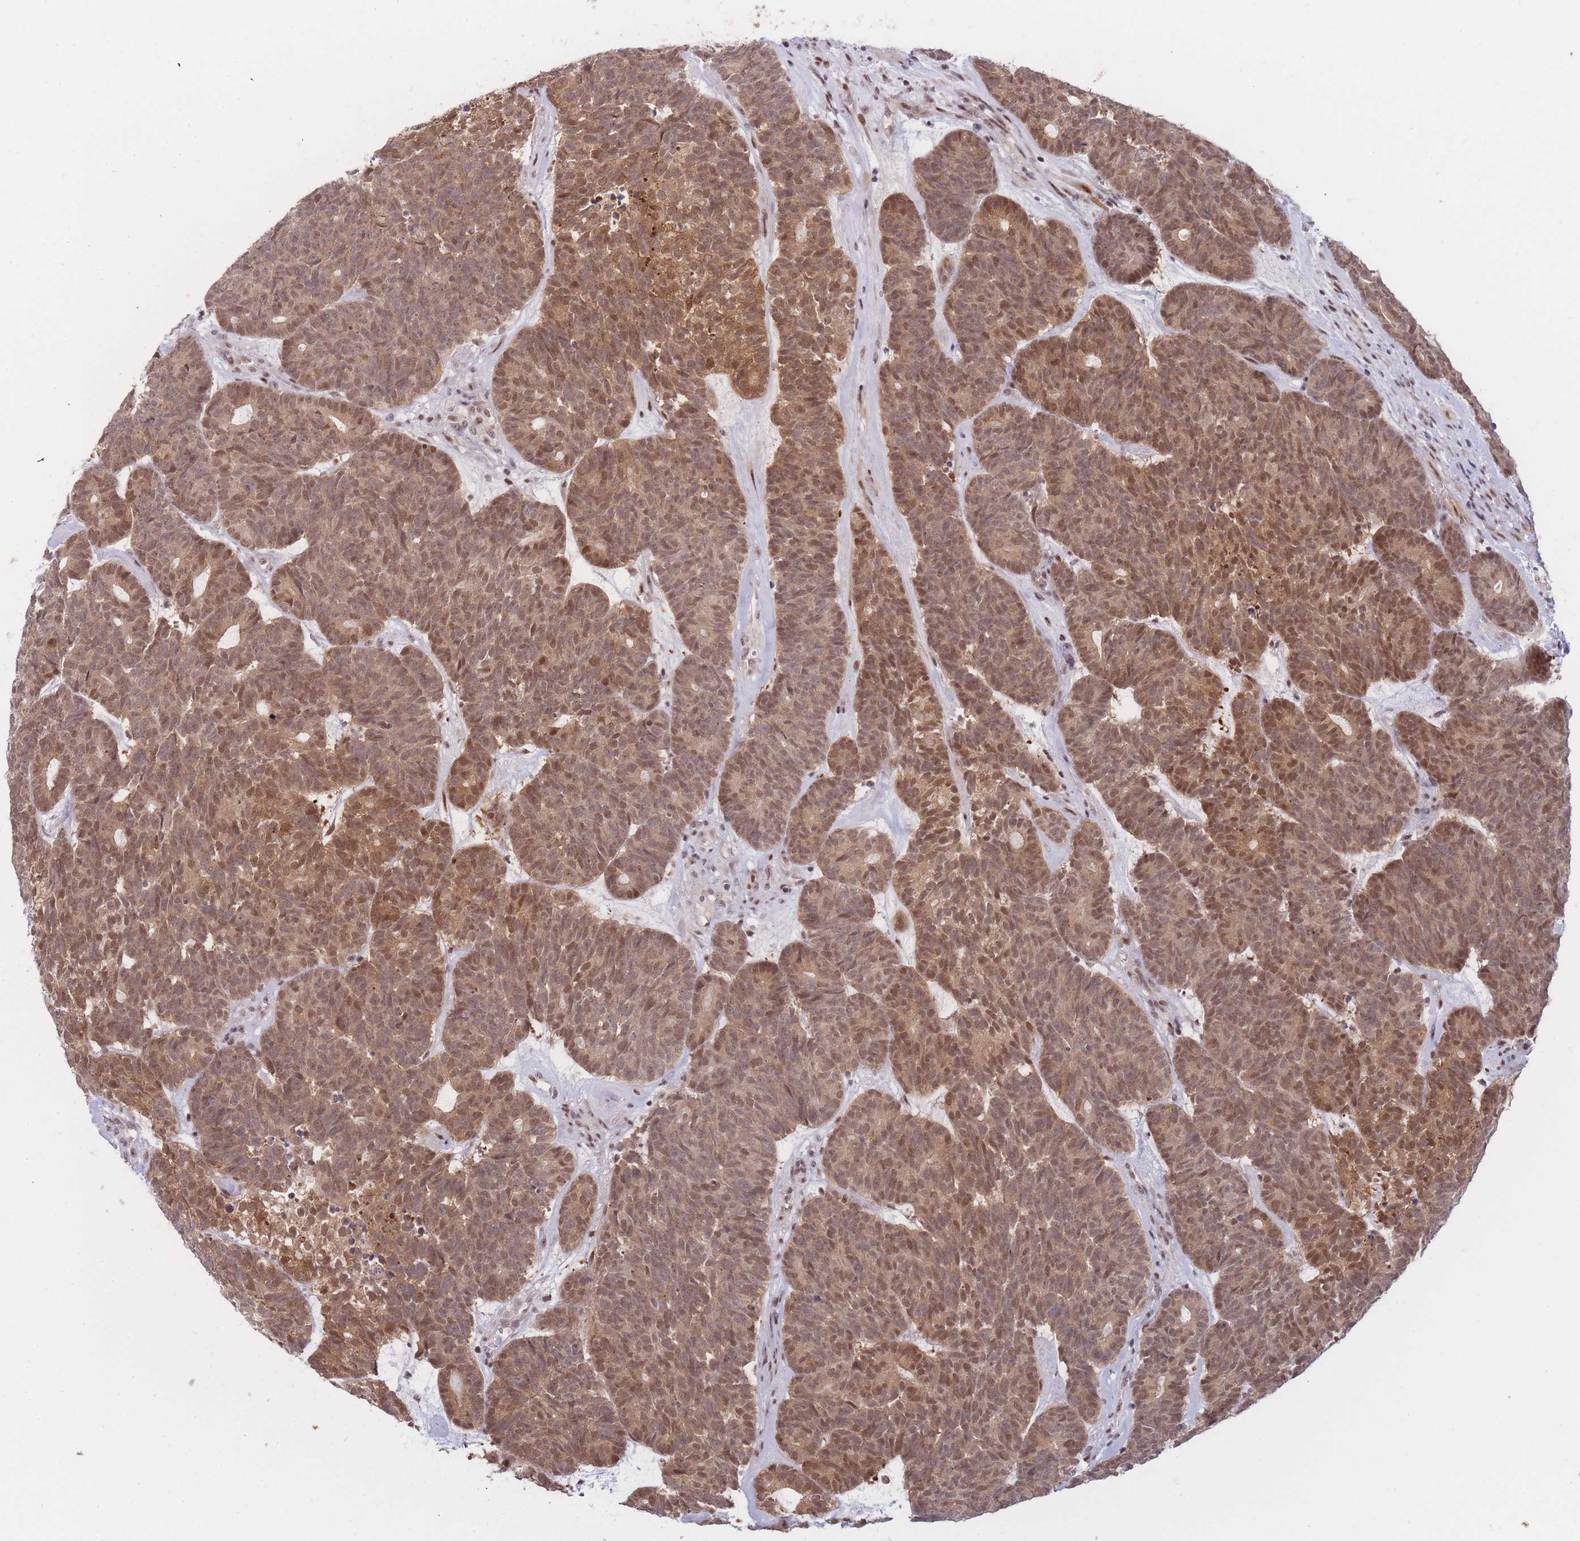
{"staining": {"intensity": "moderate", "quantity": ">75%", "location": "cytoplasmic/membranous,nuclear"}, "tissue": "head and neck cancer", "cell_type": "Tumor cells", "image_type": "cancer", "snomed": [{"axis": "morphology", "description": "Adenocarcinoma, NOS"}, {"axis": "topography", "description": "Head-Neck"}], "caption": "Protein staining displays moderate cytoplasmic/membranous and nuclear staining in approximately >75% of tumor cells in adenocarcinoma (head and neck).", "gene": "DEAF1", "patient": {"sex": "female", "age": 81}}